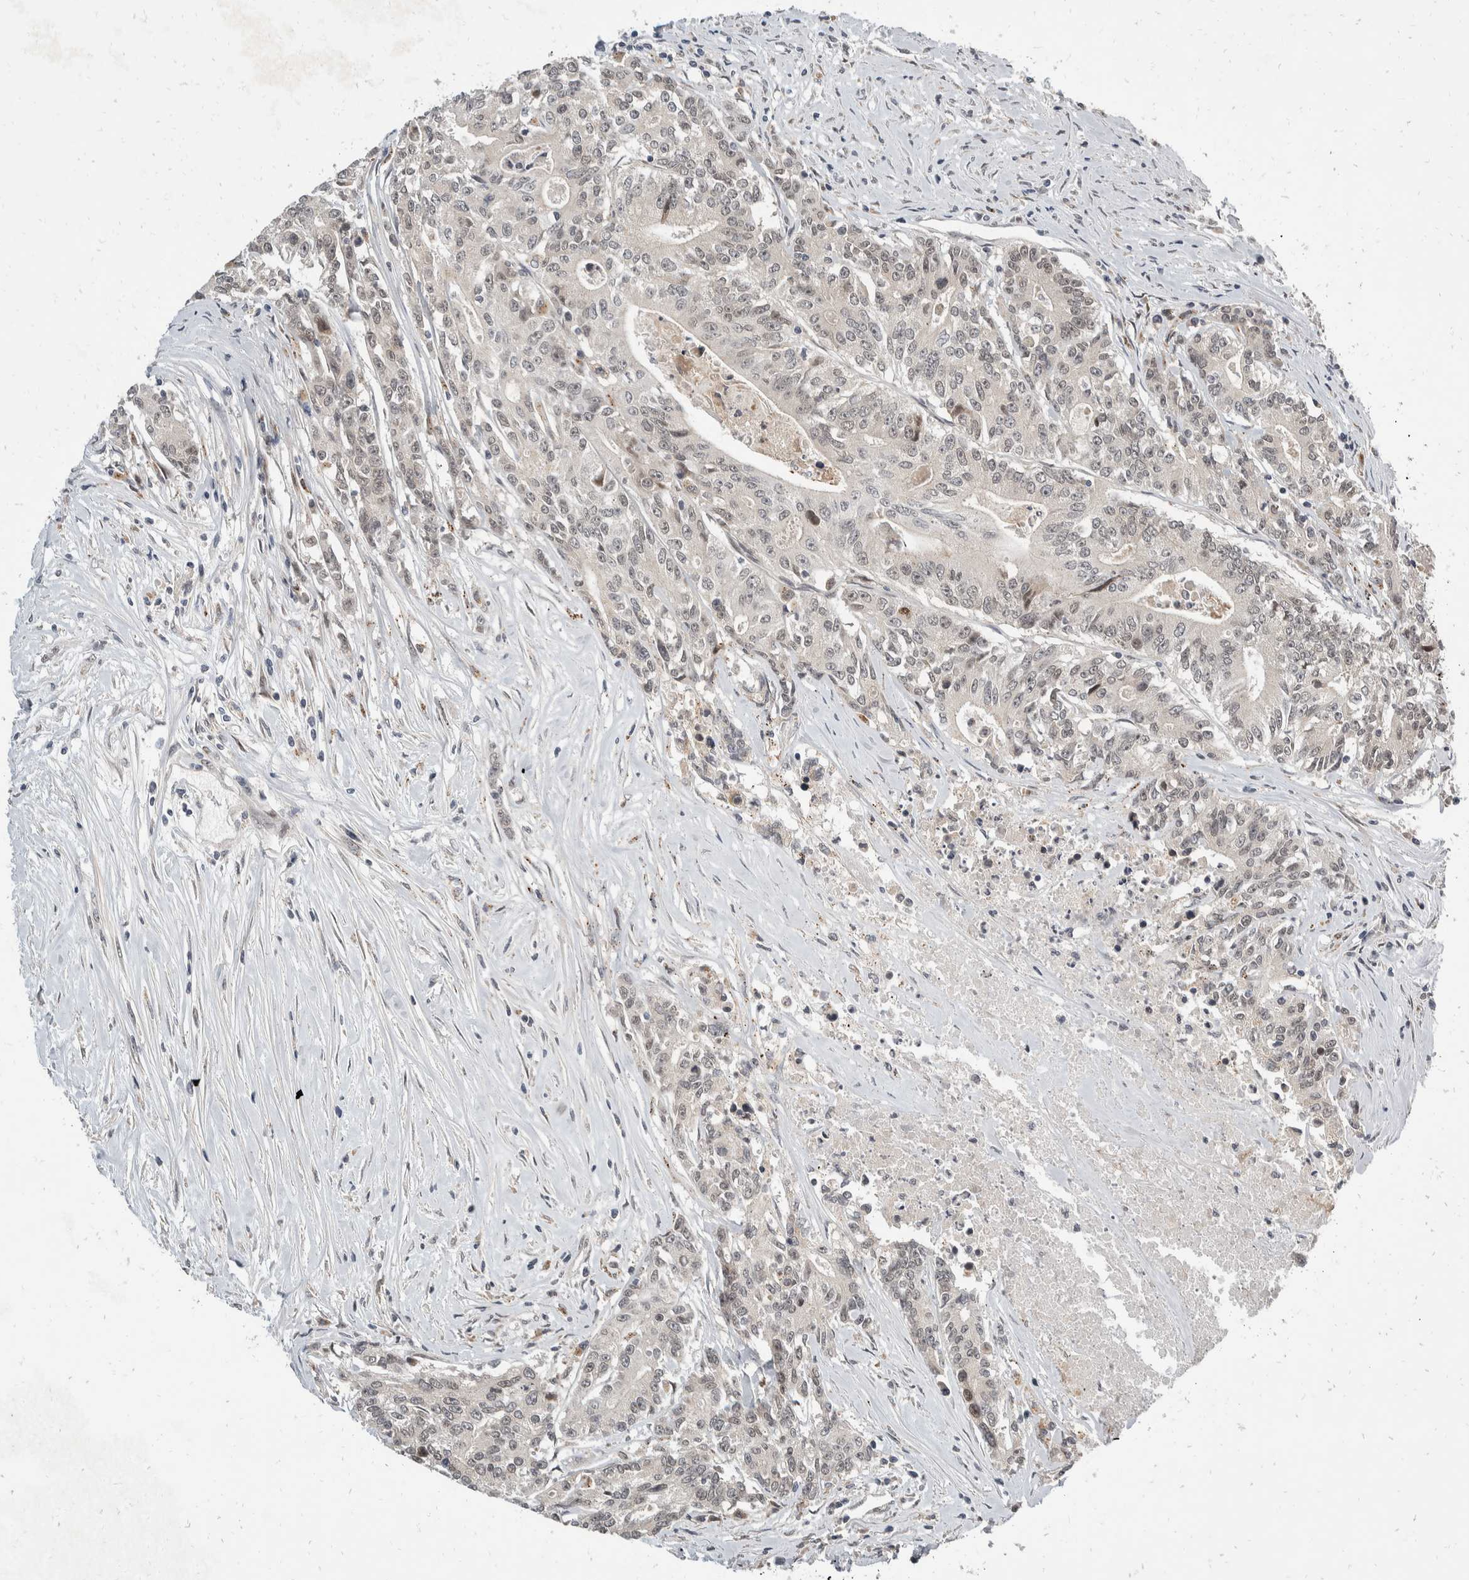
{"staining": {"intensity": "weak", "quantity": "<25%", "location": "nuclear"}, "tissue": "colorectal cancer", "cell_type": "Tumor cells", "image_type": "cancer", "snomed": [{"axis": "morphology", "description": "Adenocarcinoma, NOS"}, {"axis": "topography", "description": "Colon"}], "caption": "DAB (3,3'-diaminobenzidine) immunohistochemical staining of human adenocarcinoma (colorectal) exhibits no significant positivity in tumor cells.", "gene": "ZNF703", "patient": {"sex": "female", "age": 77}}